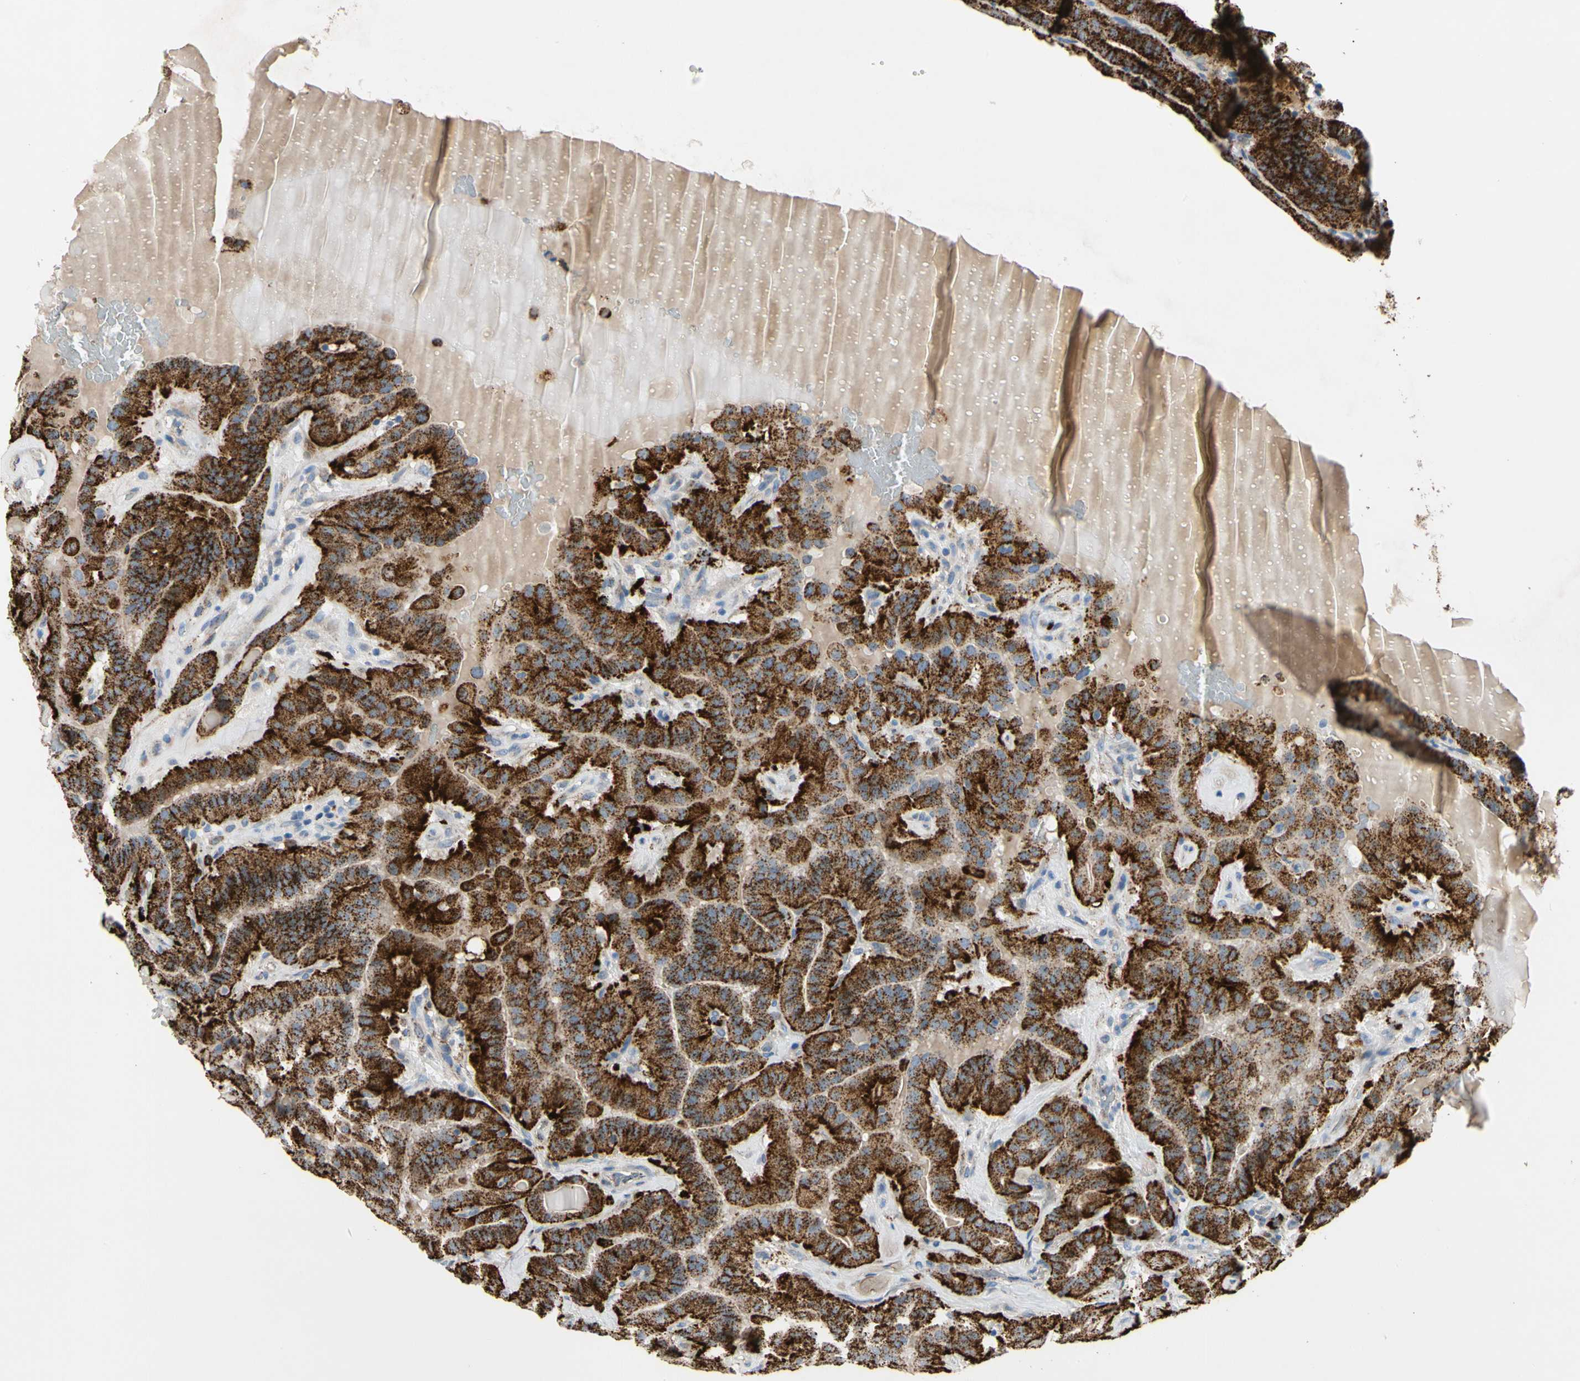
{"staining": {"intensity": "strong", "quantity": ">75%", "location": "cytoplasmic/membranous"}, "tissue": "thyroid cancer", "cell_type": "Tumor cells", "image_type": "cancer", "snomed": [{"axis": "morphology", "description": "Papillary adenocarcinoma, NOS"}, {"axis": "topography", "description": "Thyroid gland"}], "caption": "Brown immunohistochemical staining in human thyroid papillary adenocarcinoma displays strong cytoplasmic/membranous positivity in about >75% of tumor cells.", "gene": "RETSAT", "patient": {"sex": "male", "age": 77}}